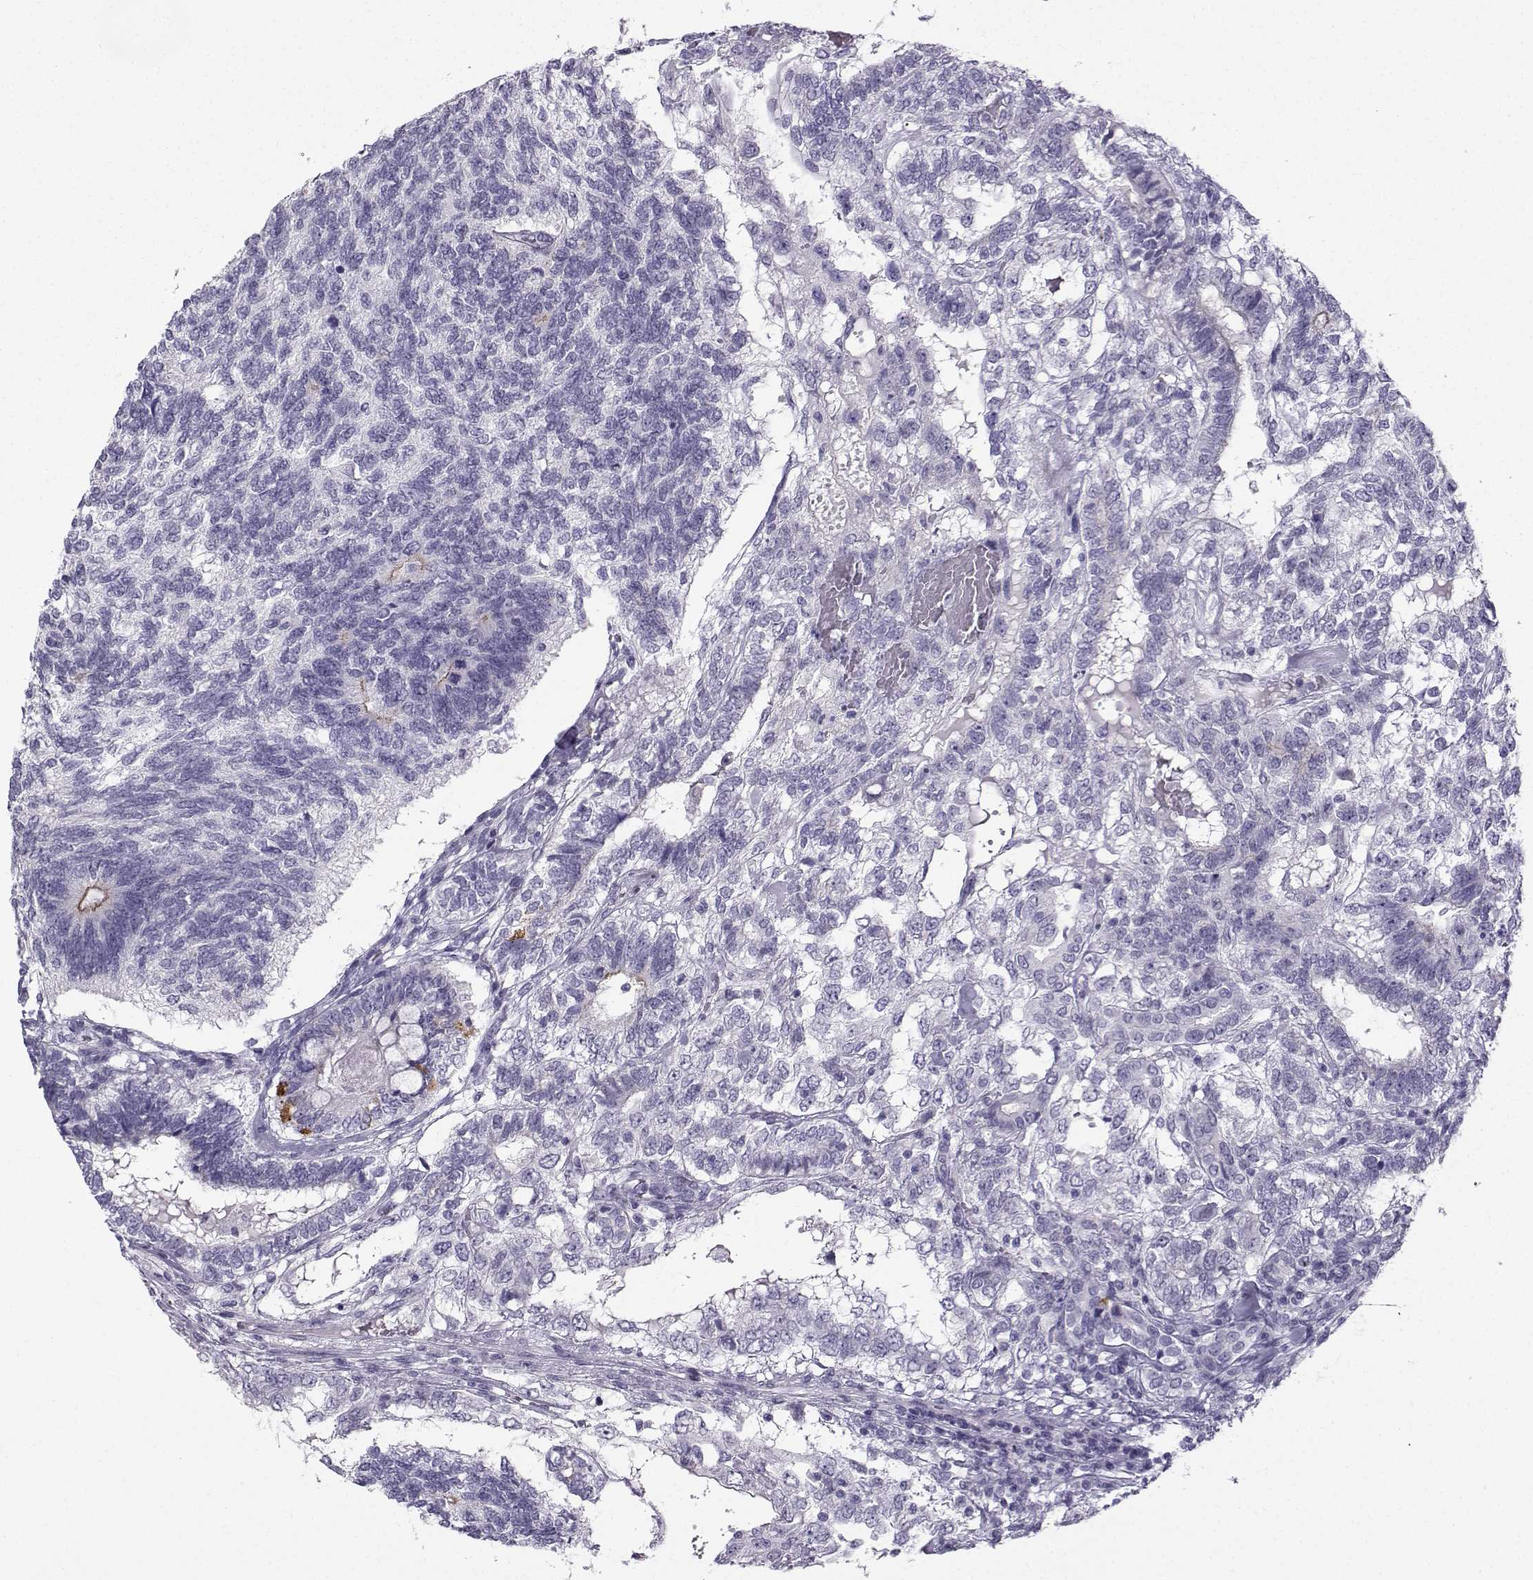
{"staining": {"intensity": "strong", "quantity": "<25%", "location": "cytoplasmic/membranous"}, "tissue": "testis cancer", "cell_type": "Tumor cells", "image_type": "cancer", "snomed": [{"axis": "morphology", "description": "Seminoma, NOS"}, {"axis": "morphology", "description": "Carcinoma, Embryonal, NOS"}, {"axis": "topography", "description": "Testis"}], "caption": "Strong cytoplasmic/membranous protein positivity is seen in approximately <25% of tumor cells in testis cancer.", "gene": "ZBTB8B", "patient": {"sex": "male", "age": 41}}